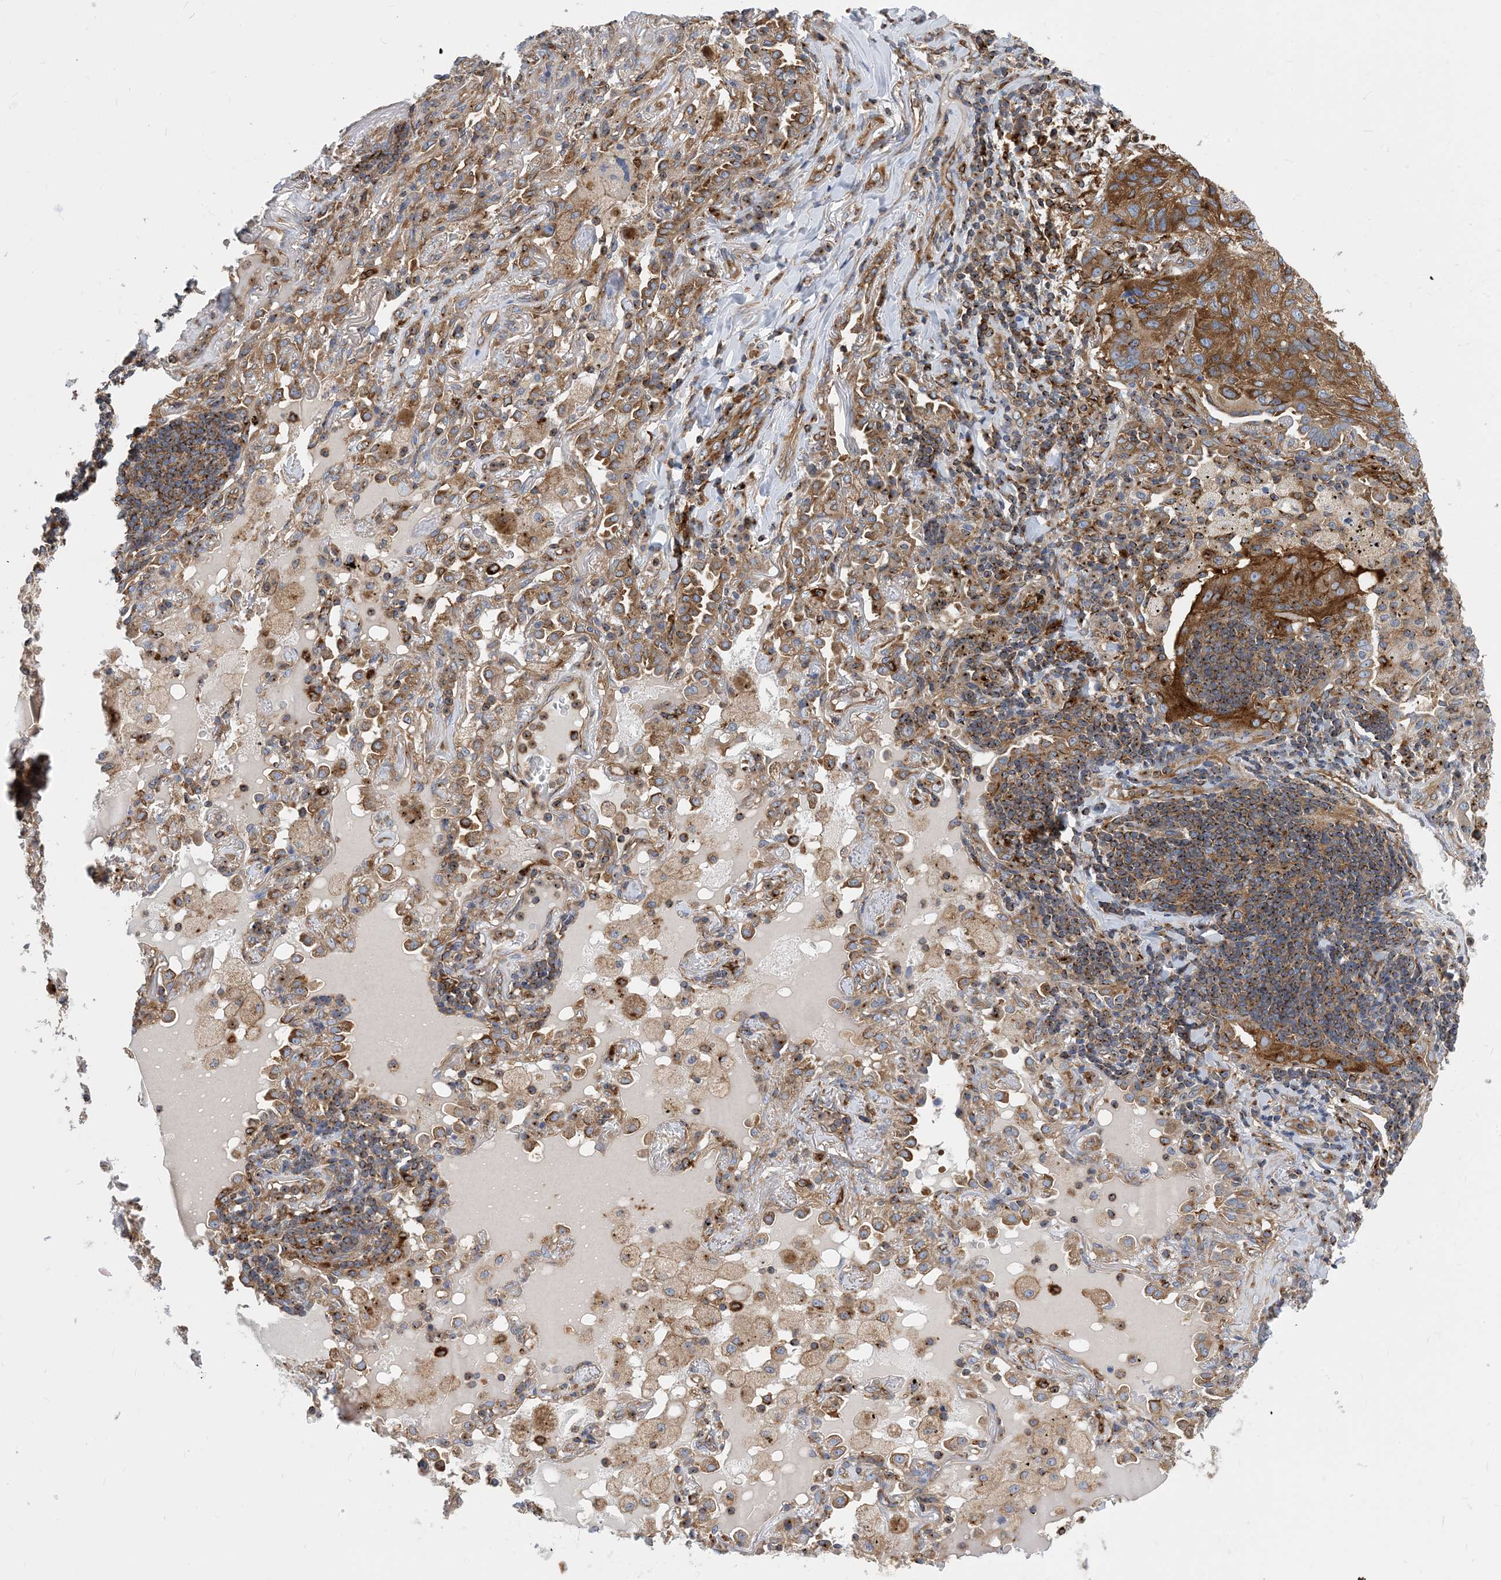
{"staining": {"intensity": "moderate", "quantity": ">75%", "location": "cytoplasmic/membranous"}, "tissue": "lung cancer", "cell_type": "Tumor cells", "image_type": "cancer", "snomed": [{"axis": "morphology", "description": "Squamous cell carcinoma, NOS"}, {"axis": "topography", "description": "Lung"}], "caption": "Brown immunohistochemical staining in human lung cancer reveals moderate cytoplasmic/membranous positivity in about >75% of tumor cells. The staining is performed using DAB (3,3'-diaminobenzidine) brown chromogen to label protein expression. The nuclei are counter-stained blue using hematoxylin.", "gene": "DYNC1LI1", "patient": {"sex": "female", "age": 63}}